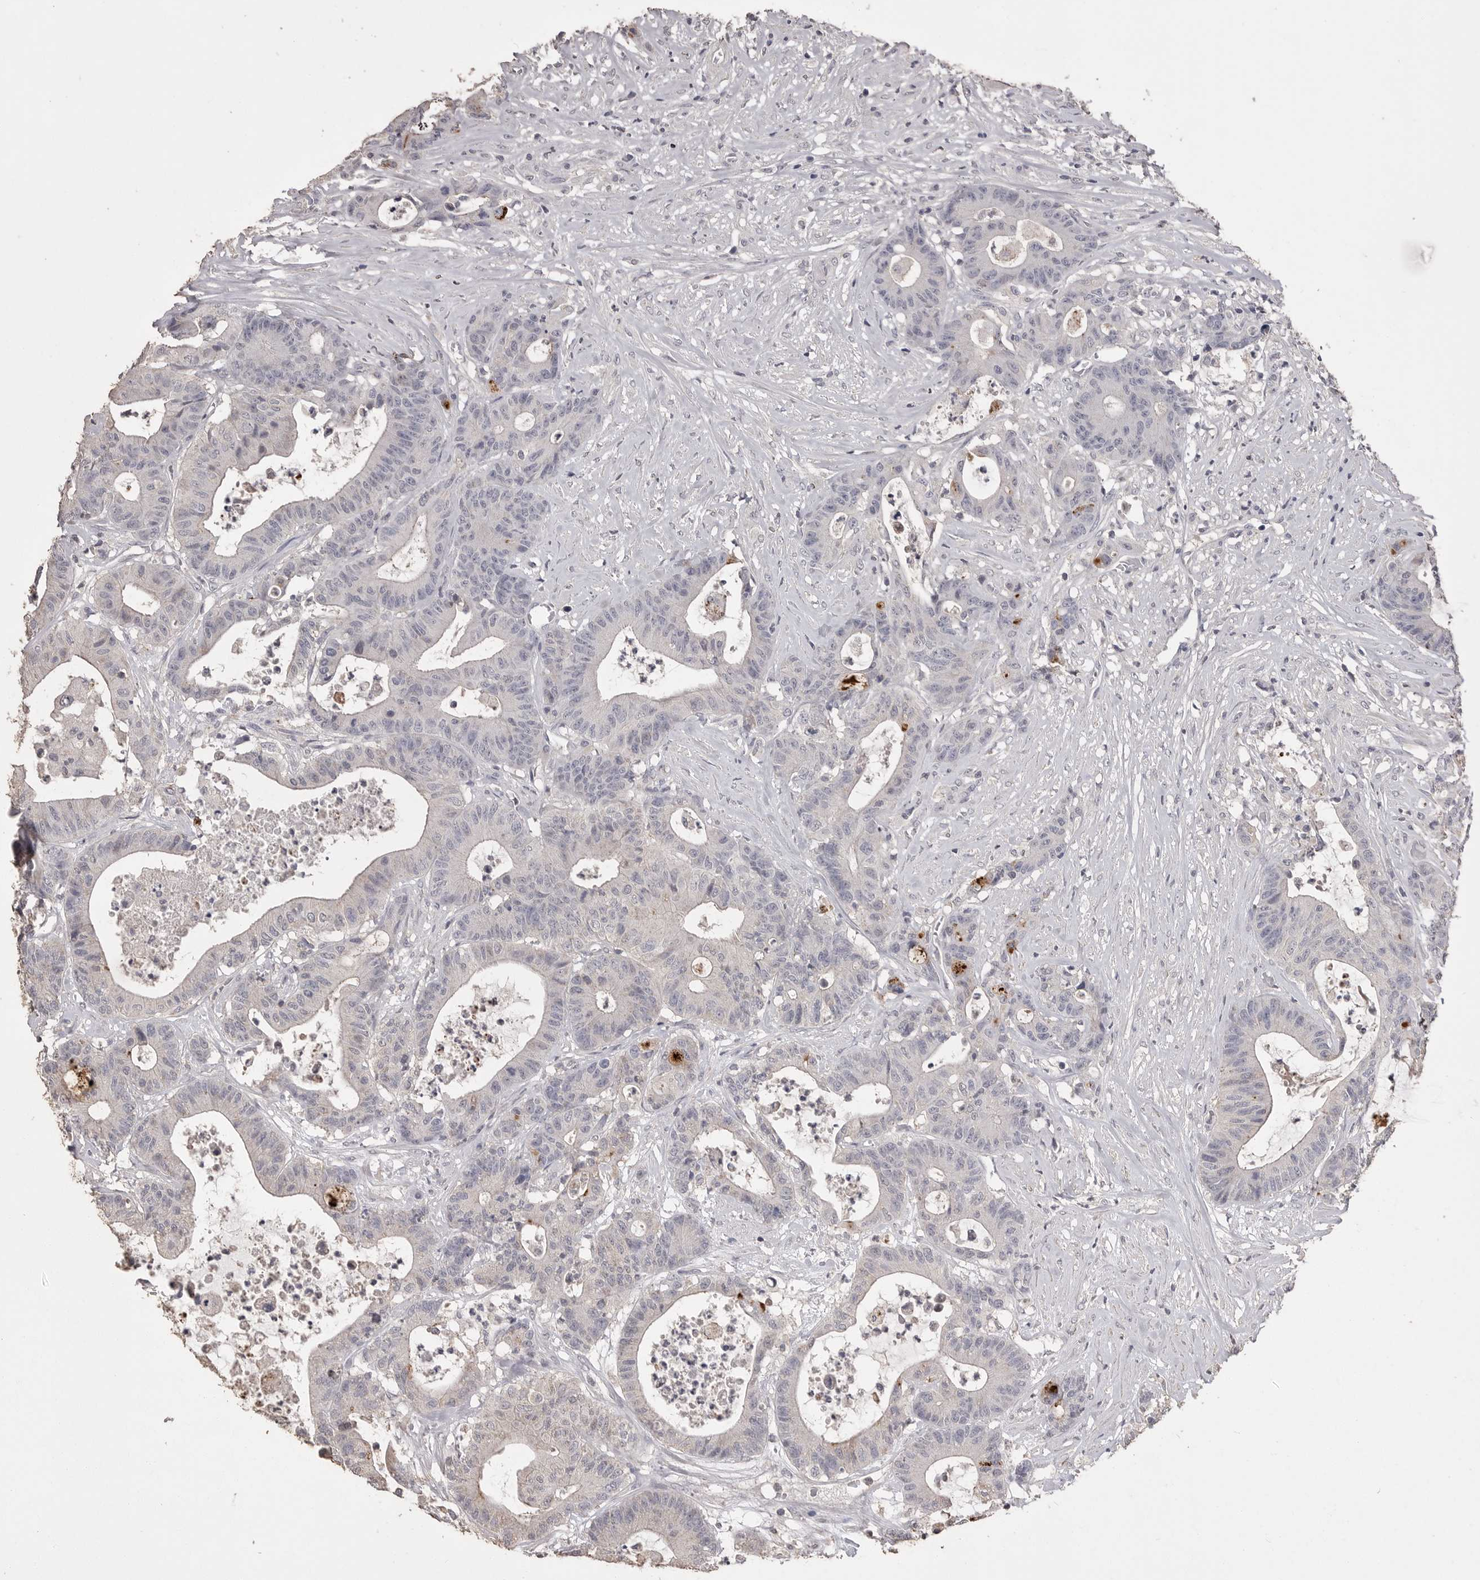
{"staining": {"intensity": "weak", "quantity": "<25%", "location": "cytoplasmic/membranous"}, "tissue": "colorectal cancer", "cell_type": "Tumor cells", "image_type": "cancer", "snomed": [{"axis": "morphology", "description": "Adenocarcinoma, NOS"}, {"axis": "topography", "description": "Colon"}], "caption": "Immunohistochemistry image of neoplastic tissue: colorectal adenocarcinoma stained with DAB (3,3'-diaminobenzidine) exhibits no significant protein positivity in tumor cells.", "gene": "MMP7", "patient": {"sex": "female", "age": 84}}